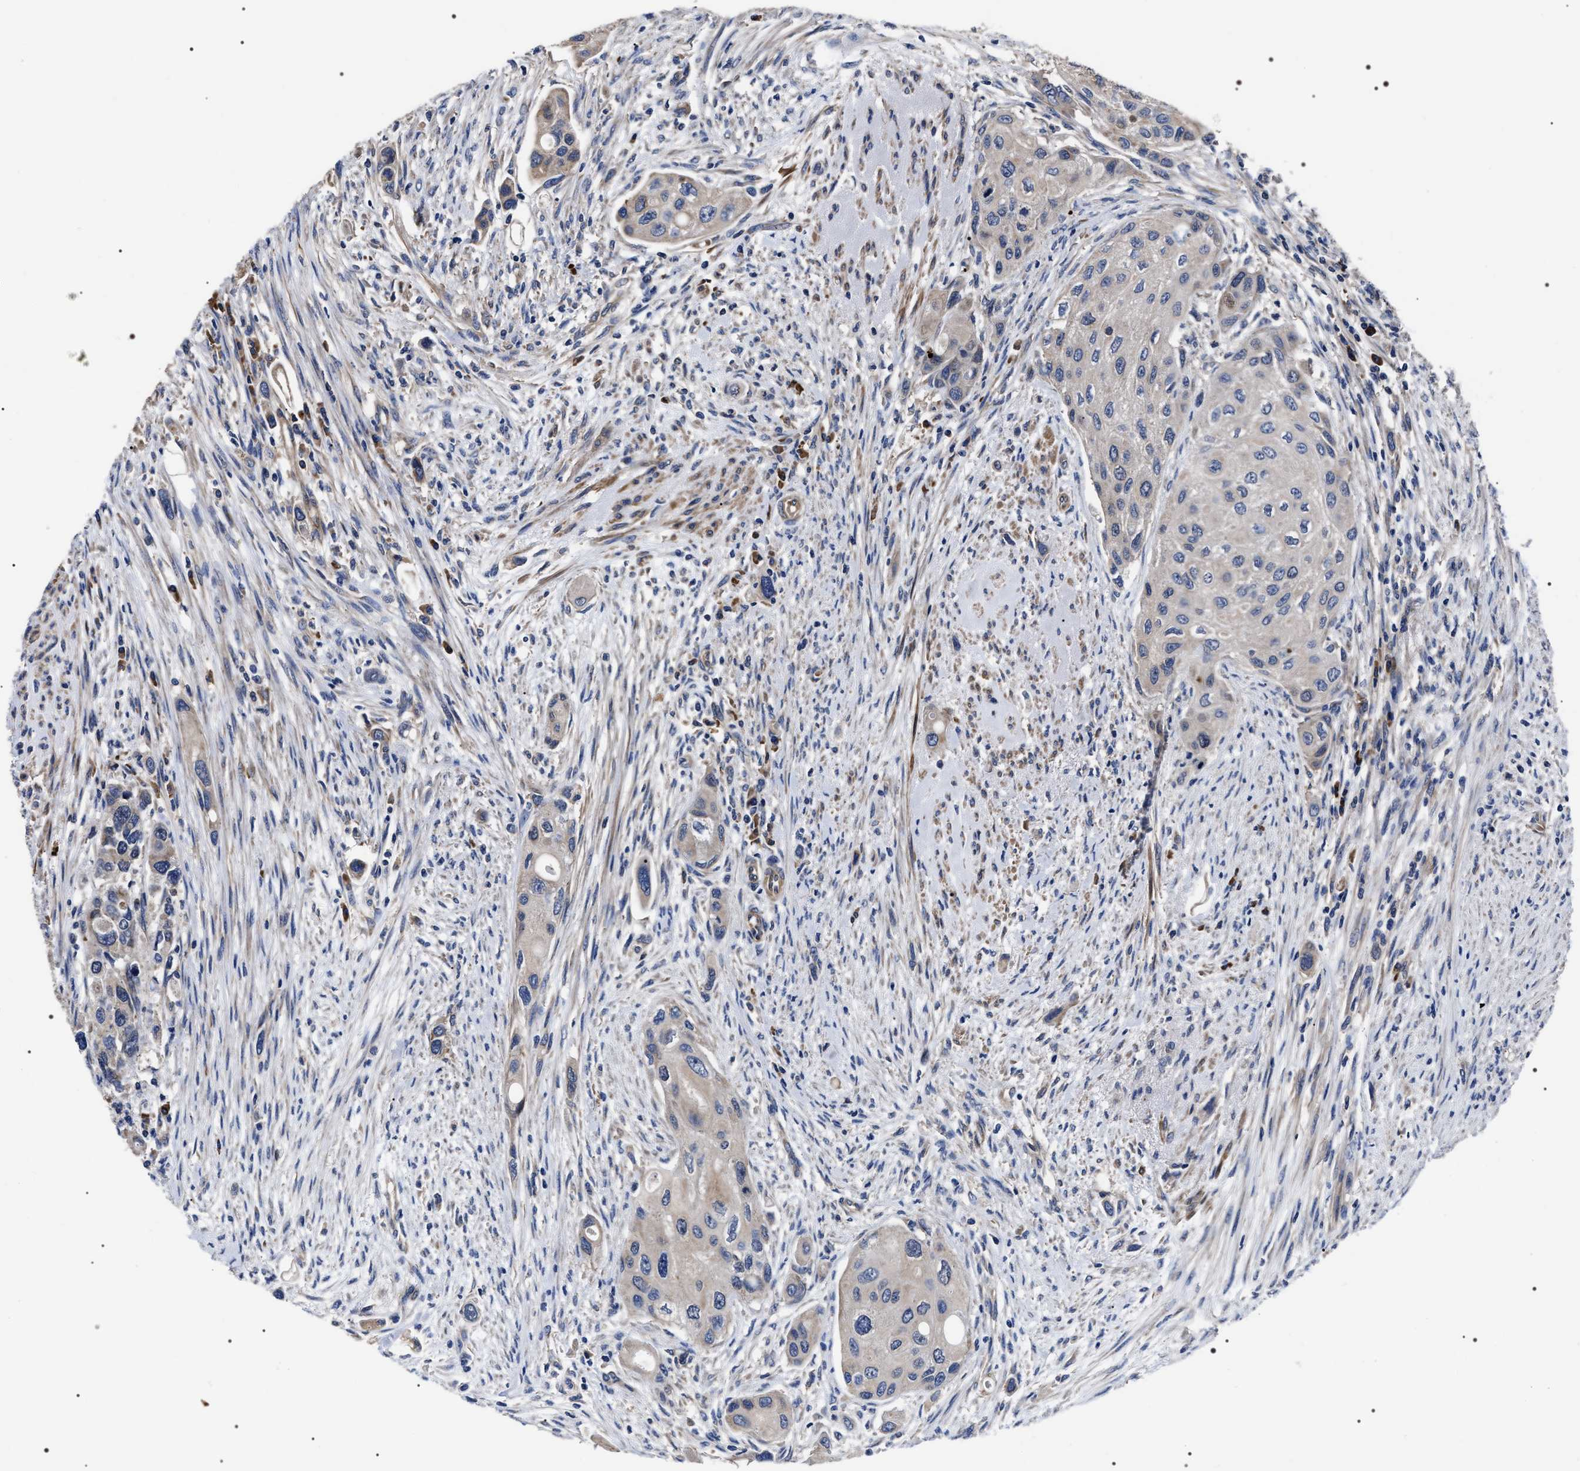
{"staining": {"intensity": "negative", "quantity": "none", "location": "none"}, "tissue": "urothelial cancer", "cell_type": "Tumor cells", "image_type": "cancer", "snomed": [{"axis": "morphology", "description": "Urothelial carcinoma, High grade"}, {"axis": "topography", "description": "Urinary bladder"}], "caption": "Immunohistochemical staining of urothelial cancer reveals no significant positivity in tumor cells.", "gene": "MIS18A", "patient": {"sex": "female", "age": 56}}